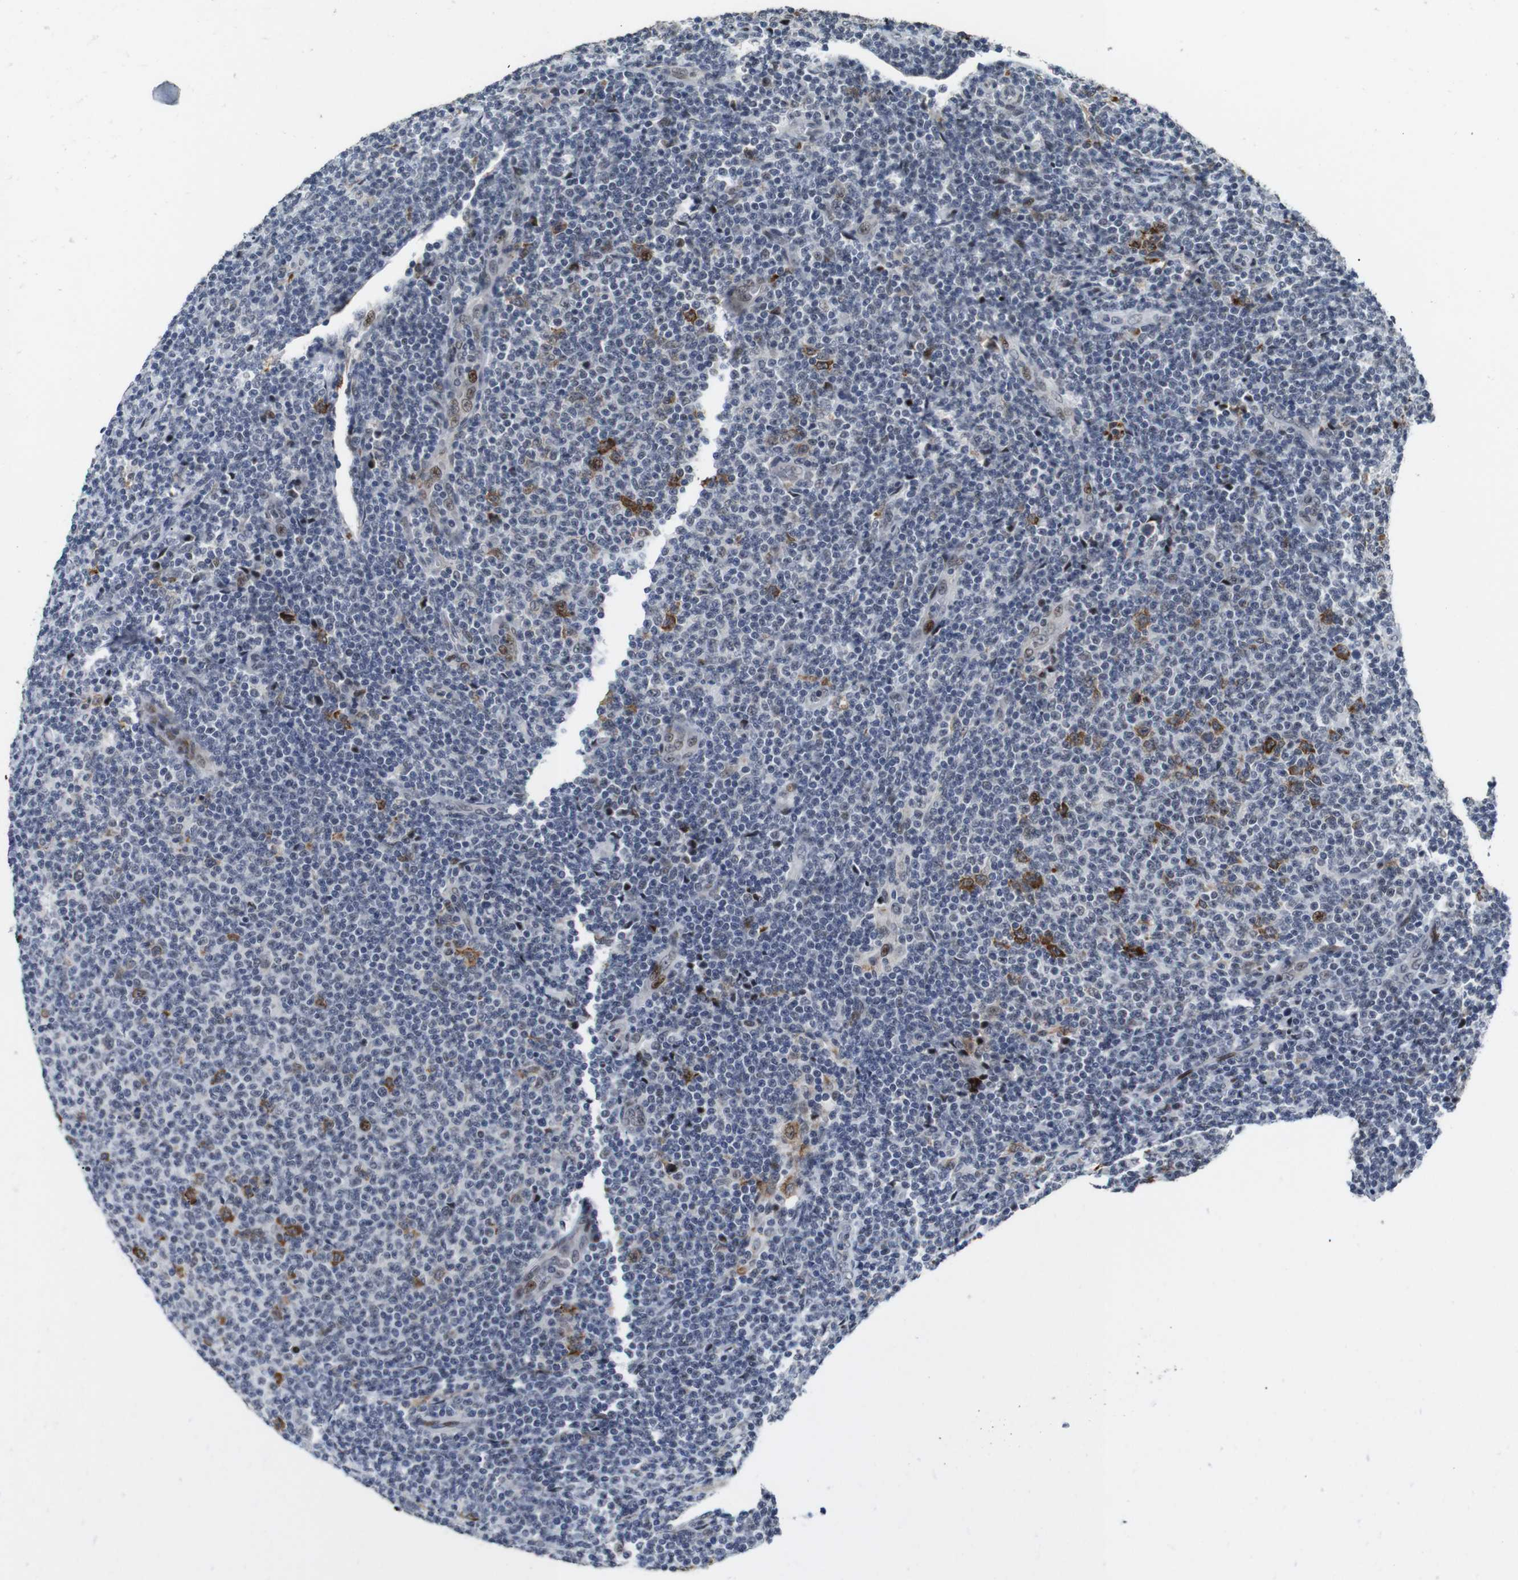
{"staining": {"intensity": "negative", "quantity": "none", "location": "none"}, "tissue": "lymphoma", "cell_type": "Tumor cells", "image_type": "cancer", "snomed": [{"axis": "morphology", "description": "Malignant lymphoma, non-Hodgkin's type, Low grade"}, {"axis": "topography", "description": "Lymph node"}], "caption": "Immunohistochemical staining of human low-grade malignant lymphoma, non-Hodgkin's type shows no significant expression in tumor cells. (DAB (3,3'-diaminobenzidine) immunohistochemistry with hematoxylin counter stain).", "gene": "EIF4G1", "patient": {"sex": "male", "age": 66}}